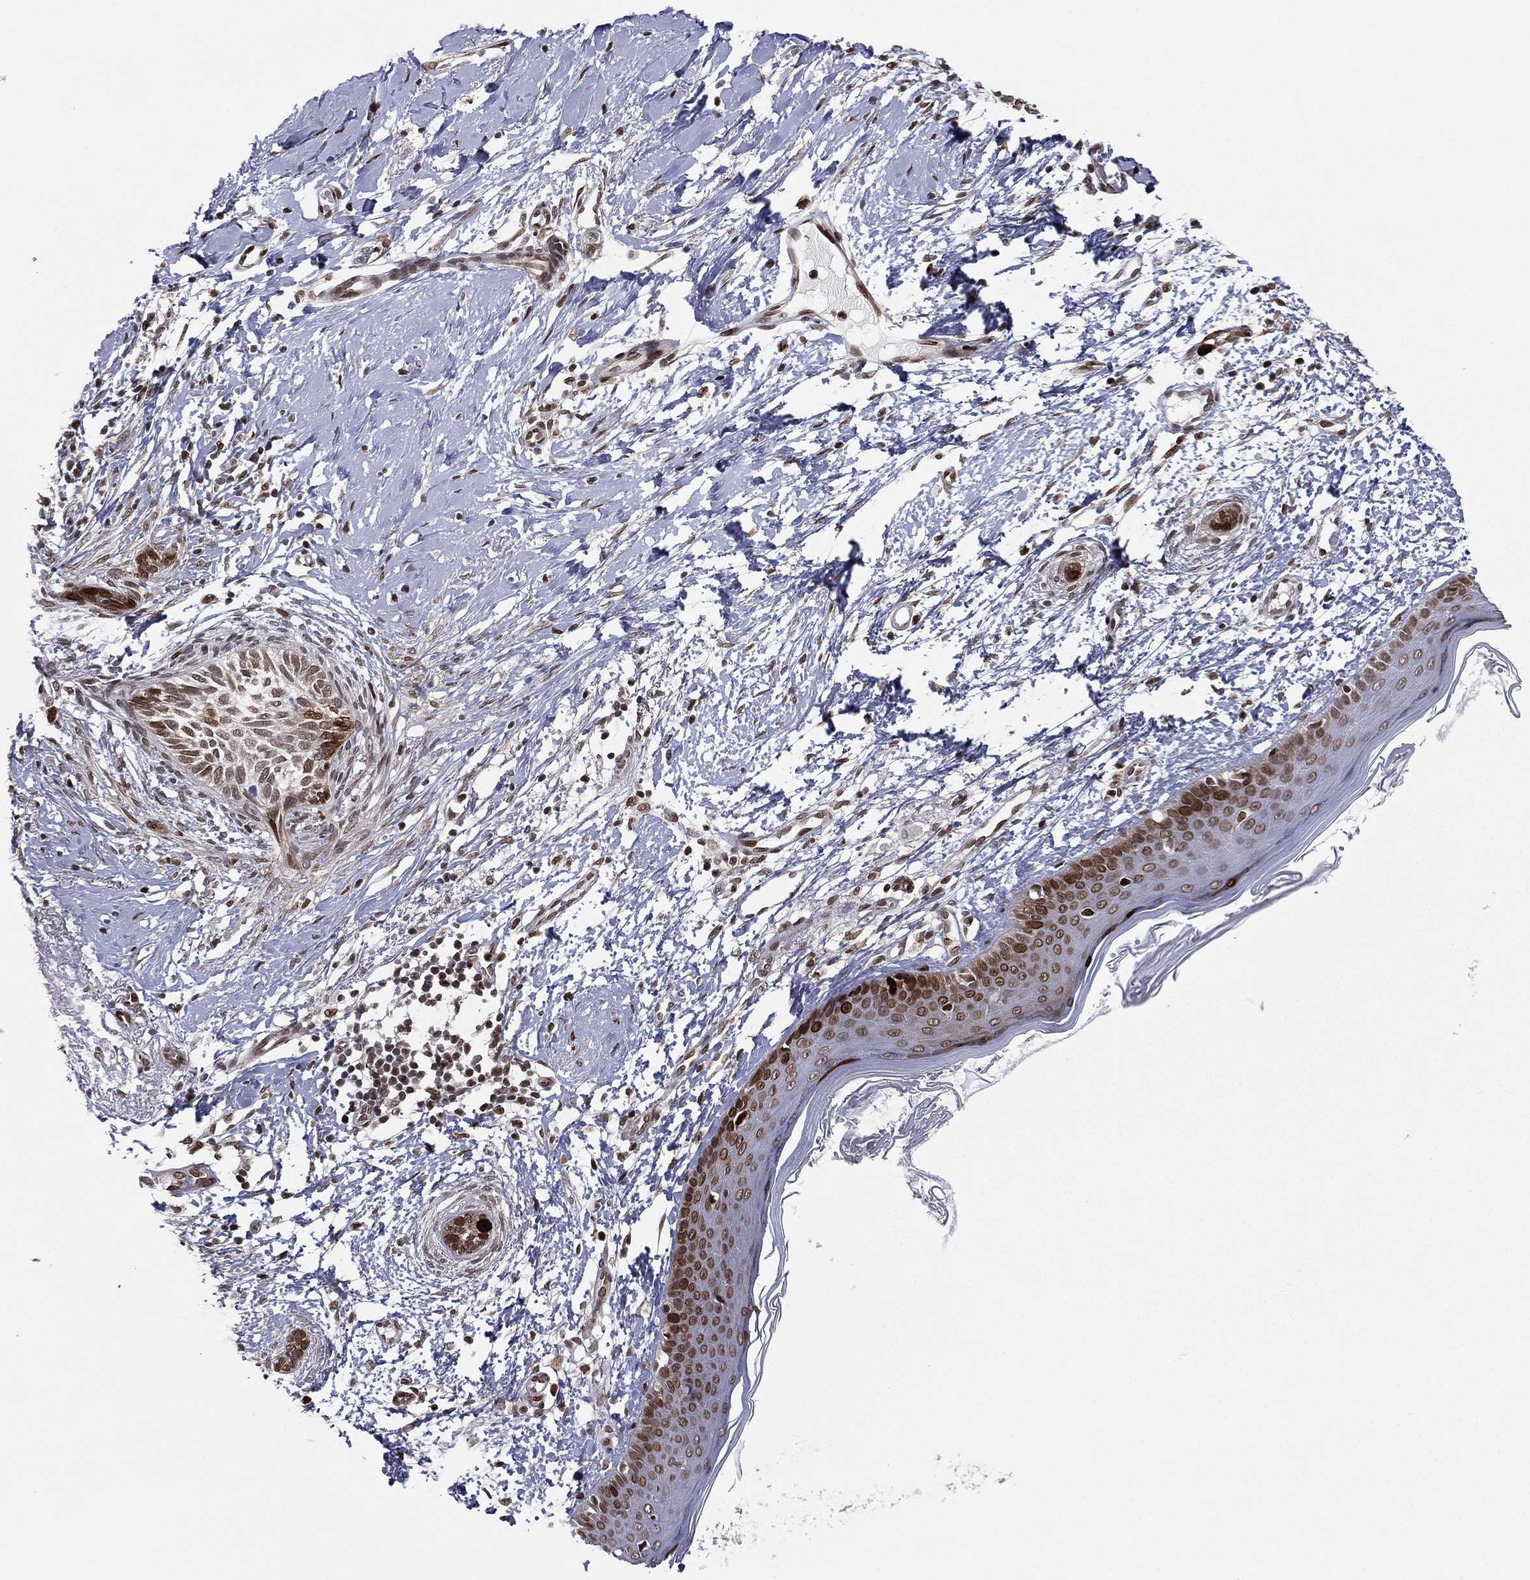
{"staining": {"intensity": "moderate", "quantity": ">75%", "location": "nuclear"}, "tissue": "skin cancer", "cell_type": "Tumor cells", "image_type": "cancer", "snomed": [{"axis": "morphology", "description": "Normal tissue, NOS"}, {"axis": "morphology", "description": "Basal cell carcinoma"}, {"axis": "topography", "description": "Skin"}], "caption": "Immunohistochemistry image of neoplastic tissue: skin cancer stained using immunohistochemistry (IHC) reveals medium levels of moderate protein expression localized specifically in the nuclear of tumor cells, appearing as a nuclear brown color.", "gene": "LMNB1", "patient": {"sex": "male", "age": 84}}